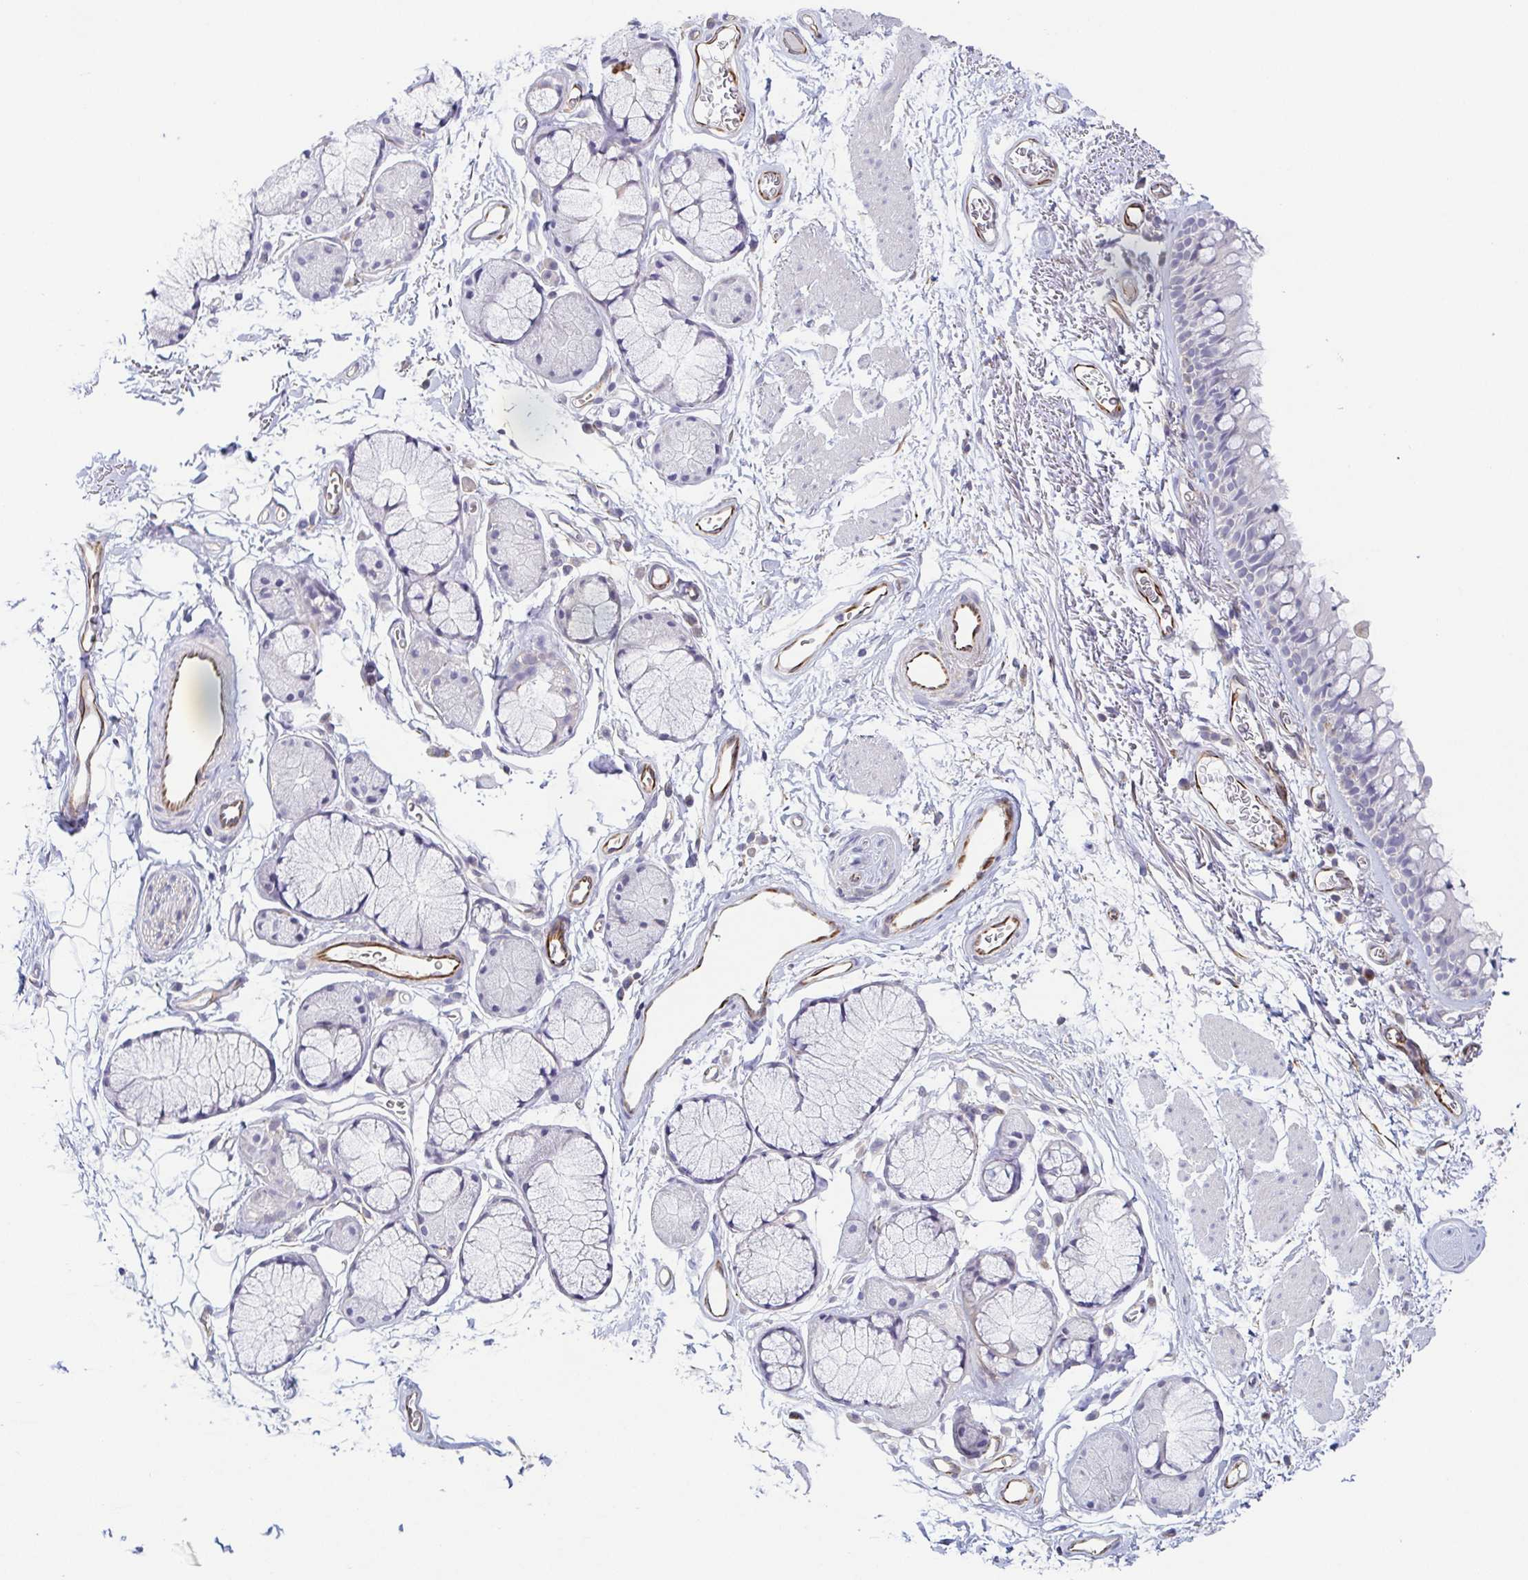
{"staining": {"intensity": "negative", "quantity": "none", "location": "none"}, "tissue": "bronchus", "cell_type": "Respiratory epithelial cells", "image_type": "normal", "snomed": [{"axis": "morphology", "description": "Normal tissue, NOS"}, {"axis": "topography", "description": "Cartilage tissue"}, {"axis": "topography", "description": "Bronchus"}], "caption": "A micrograph of bronchus stained for a protein exhibits no brown staining in respiratory epithelial cells.", "gene": "COL17A1", "patient": {"sex": "female", "age": 79}}